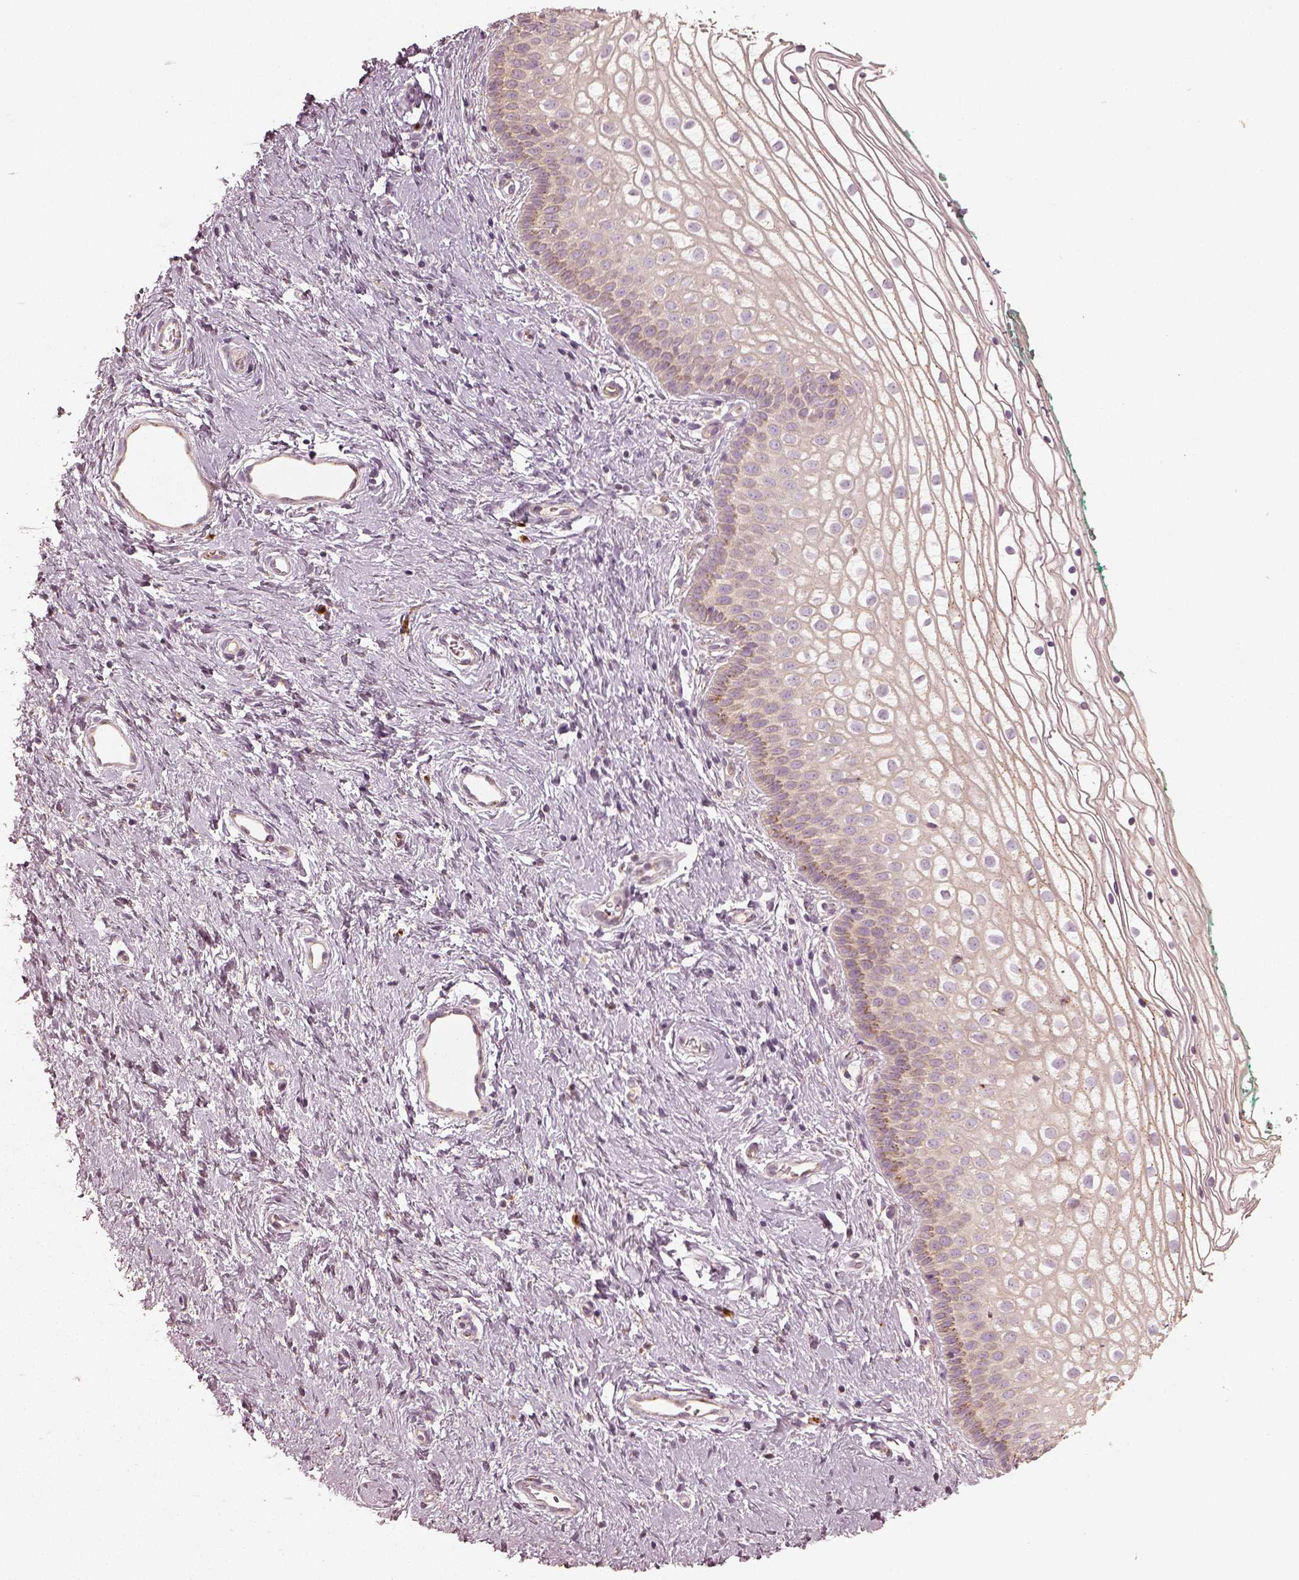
{"staining": {"intensity": "moderate", "quantity": "<25%", "location": "cytoplasmic/membranous"}, "tissue": "vagina", "cell_type": "Squamous epithelial cells", "image_type": "normal", "snomed": [{"axis": "morphology", "description": "Normal tissue, NOS"}, {"axis": "topography", "description": "Vagina"}], "caption": "Immunohistochemical staining of normal human vagina displays moderate cytoplasmic/membranous protein expression in about <25% of squamous epithelial cells. (Brightfield microscopy of DAB IHC at high magnification).", "gene": "GORASP2", "patient": {"sex": "female", "age": 36}}